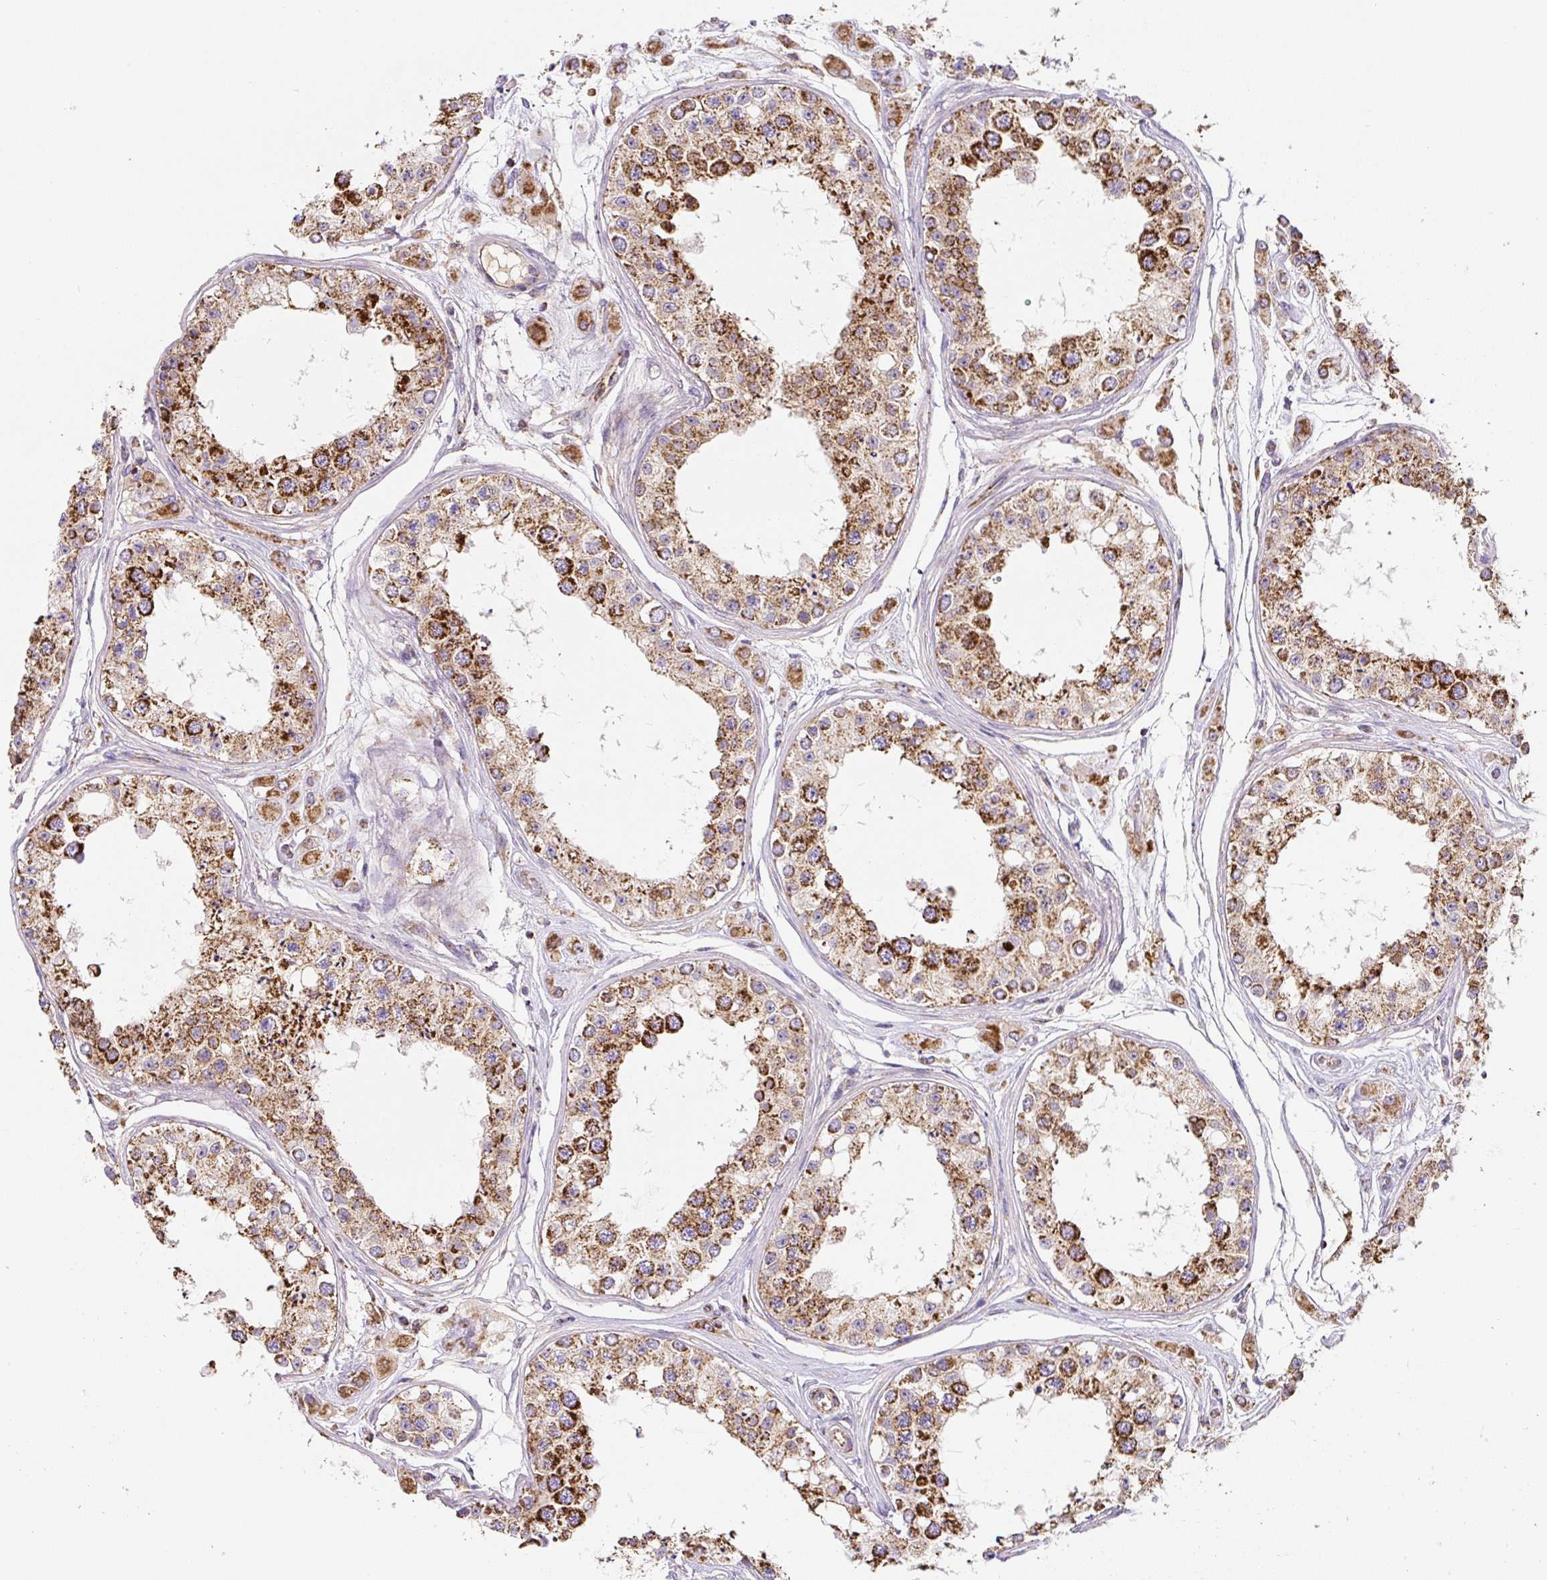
{"staining": {"intensity": "strong", "quantity": ">75%", "location": "cytoplasmic/membranous"}, "tissue": "testis", "cell_type": "Cells in seminiferous ducts", "image_type": "normal", "snomed": [{"axis": "morphology", "description": "Normal tissue, NOS"}, {"axis": "topography", "description": "Testis"}], "caption": "A micrograph showing strong cytoplasmic/membranous positivity in about >75% of cells in seminiferous ducts in normal testis, as visualized by brown immunohistochemical staining.", "gene": "MT", "patient": {"sex": "male", "age": 25}}